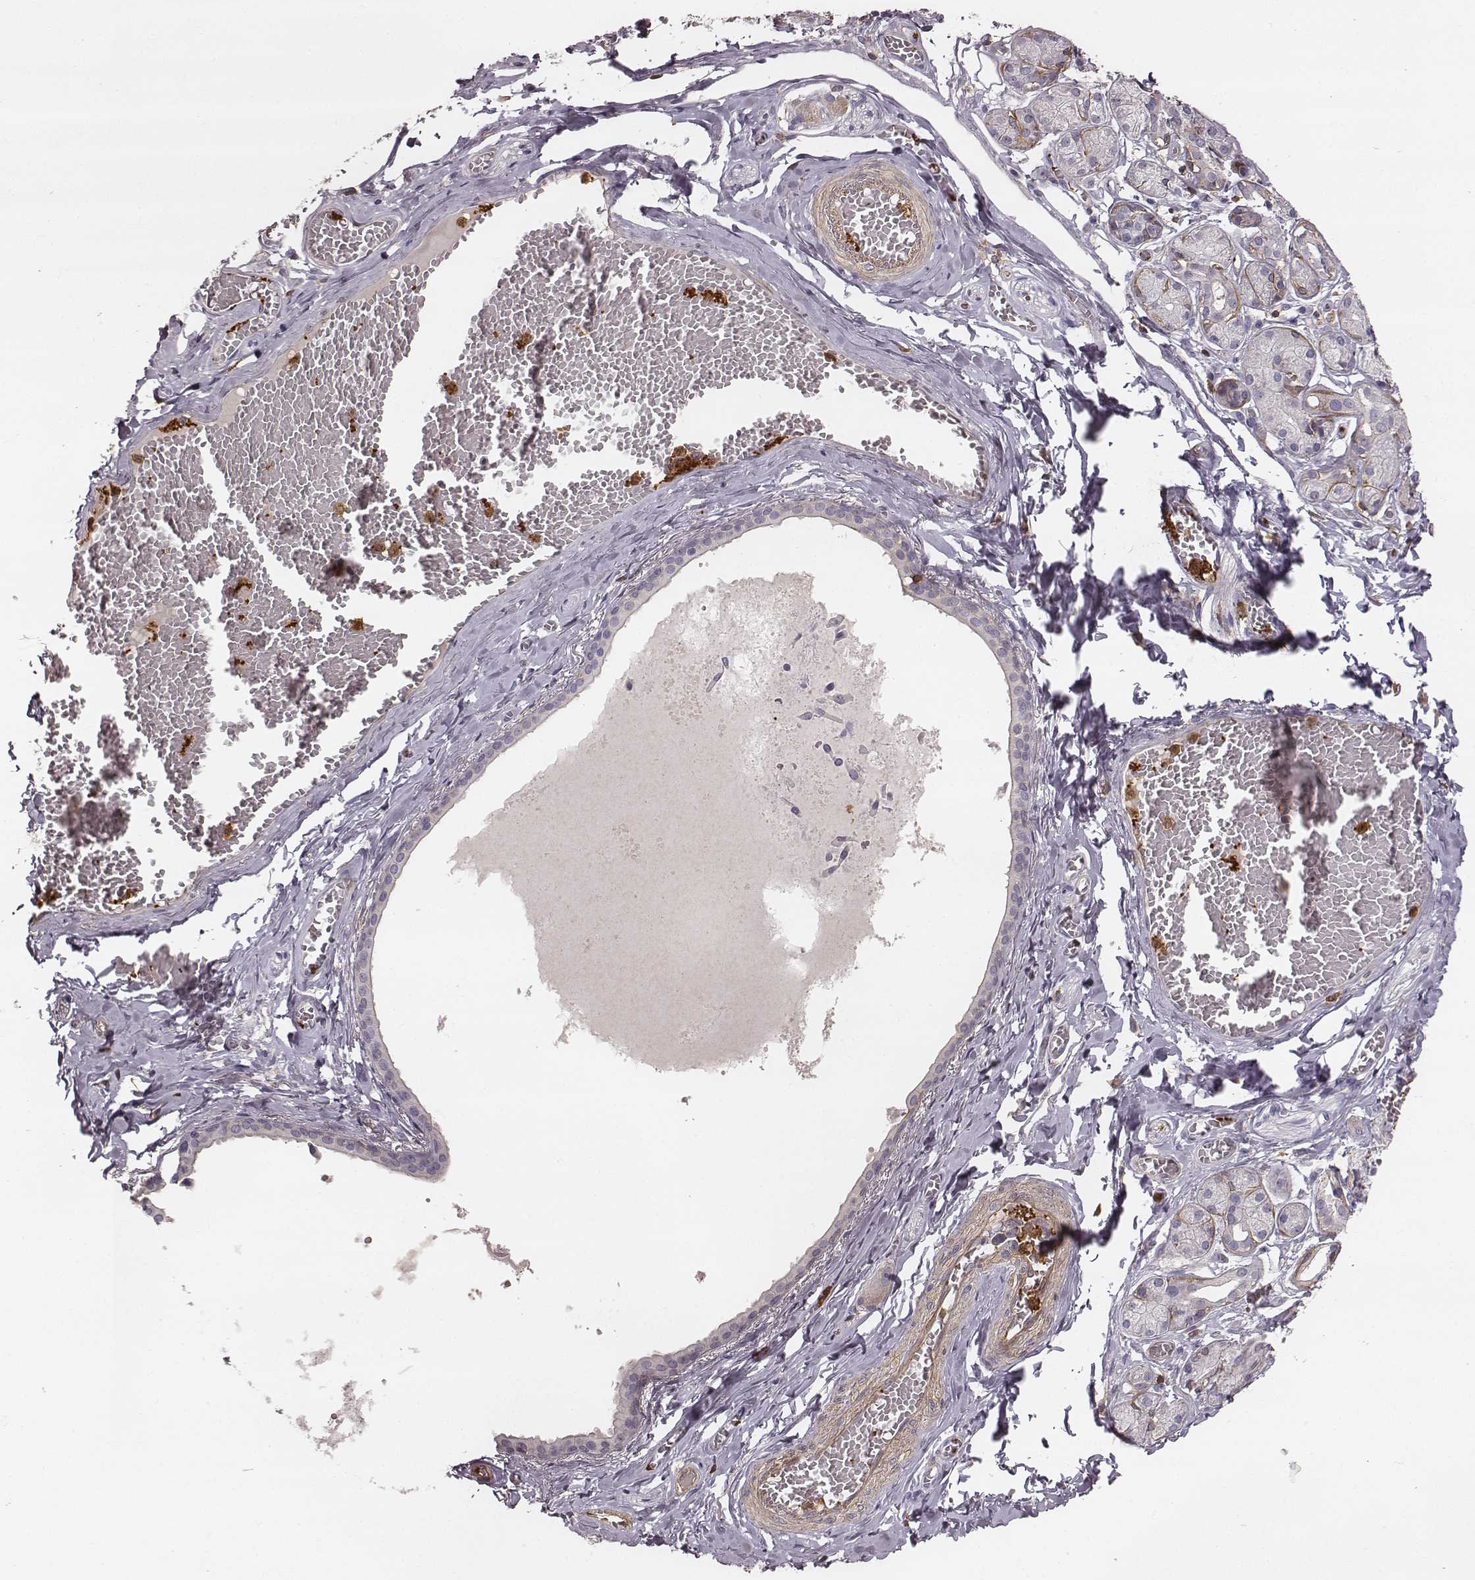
{"staining": {"intensity": "negative", "quantity": "none", "location": "none"}, "tissue": "salivary gland", "cell_type": "Glandular cells", "image_type": "normal", "snomed": [{"axis": "morphology", "description": "Normal tissue, NOS"}, {"axis": "topography", "description": "Salivary gland"}, {"axis": "topography", "description": "Peripheral nerve tissue"}], "caption": "DAB (3,3'-diaminobenzidine) immunohistochemical staining of unremarkable salivary gland shows no significant staining in glandular cells. Brightfield microscopy of immunohistochemistry (IHC) stained with DAB (brown) and hematoxylin (blue), captured at high magnification.", "gene": "ZYX", "patient": {"sex": "male", "age": 71}}